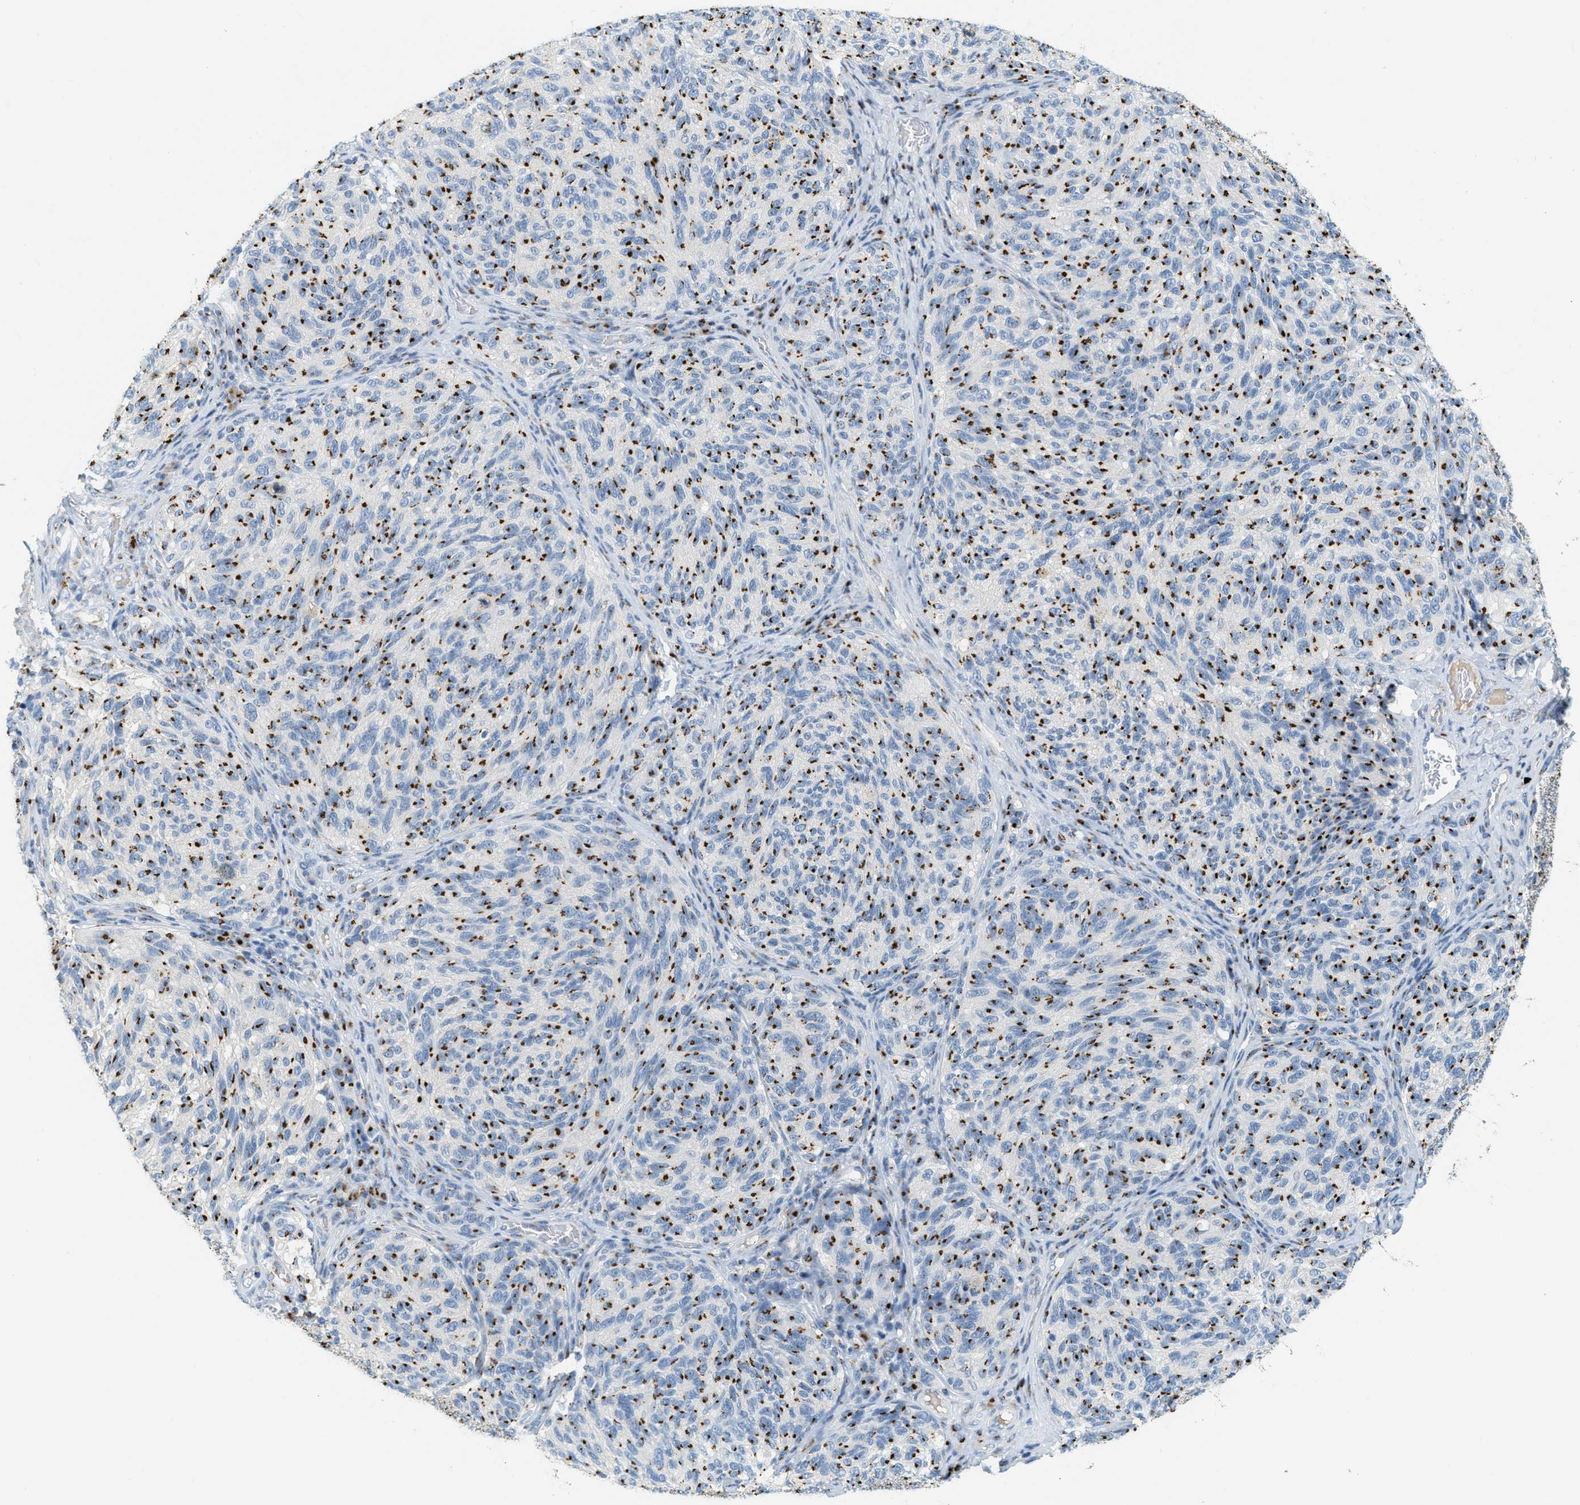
{"staining": {"intensity": "strong", "quantity": ">75%", "location": "cytoplasmic/membranous"}, "tissue": "melanoma", "cell_type": "Tumor cells", "image_type": "cancer", "snomed": [{"axis": "morphology", "description": "Malignant melanoma, NOS"}, {"axis": "topography", "description": "Skin"}], "caption": "Protein analysis of melanoma tissue exhibits strong cytoplasmic/membranous expression in about >75% of tumor cells.", "gene": "ENTPD4", "patient": {"sex": "female", "age": 73}}